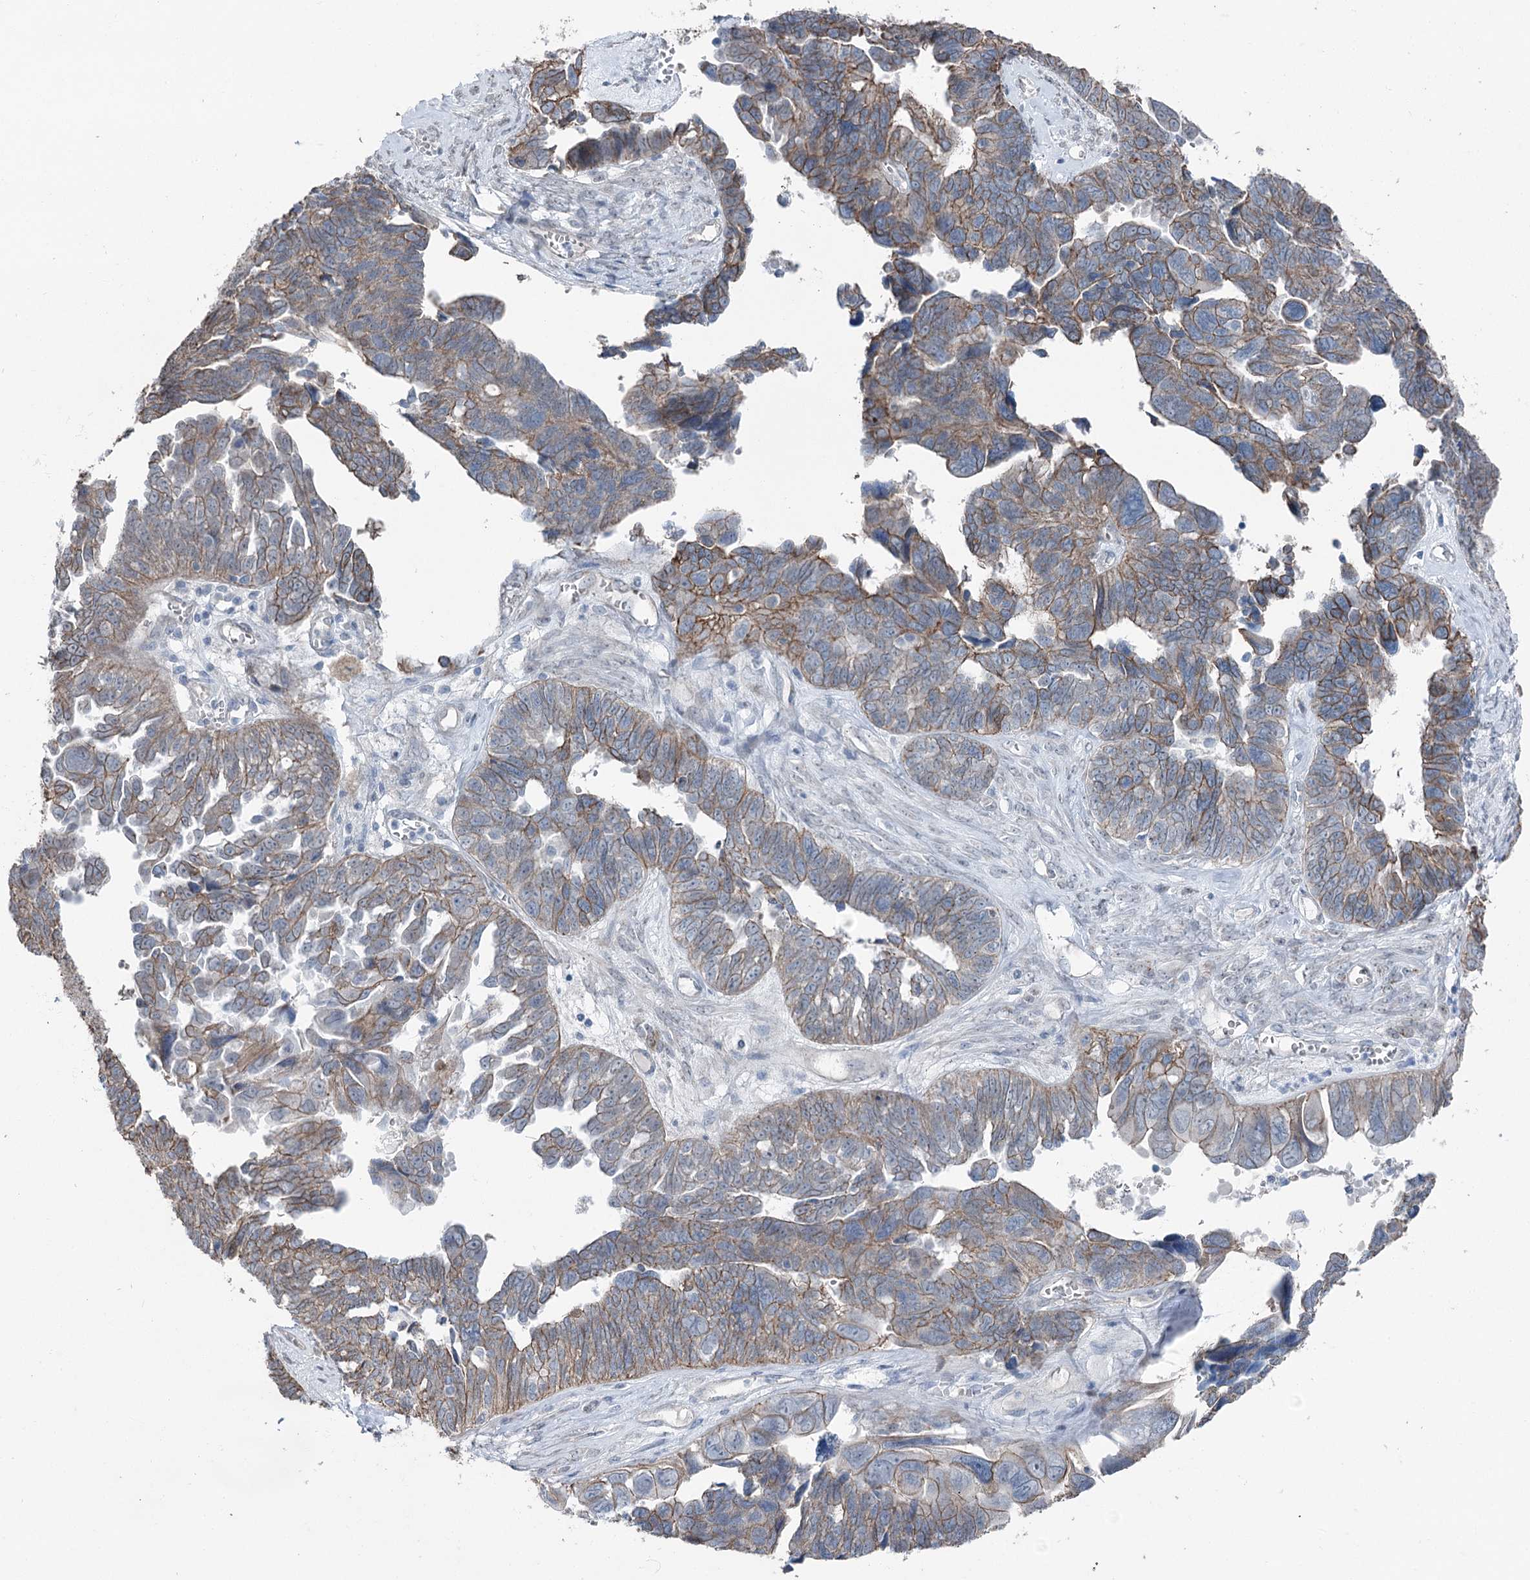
{"staining": {"intensity": "moderate", "quantity": ">75%", "location": "cytoplasmic/membranous"}, "tissue": "ovarian cancer", "cell_type": "Tumor cells", "image_type": "cancer", "snomed": [{"axis": "morphology", "description": "Cystadenocarcinoma, serous, NOS"}, {"axis": "topography", "description": "Ovary"}], "caption": "Ovarian cancer was stained to show a protein in brown. There is medium levels of moderate cytoplasmic/membranous positivity in approximately >75% of tumor cells. The protein of interest is shown in brown color, while the nuclei are stained blue.", "gene": "FAM120B", "patient": {"sex": "female", "age": 79}}